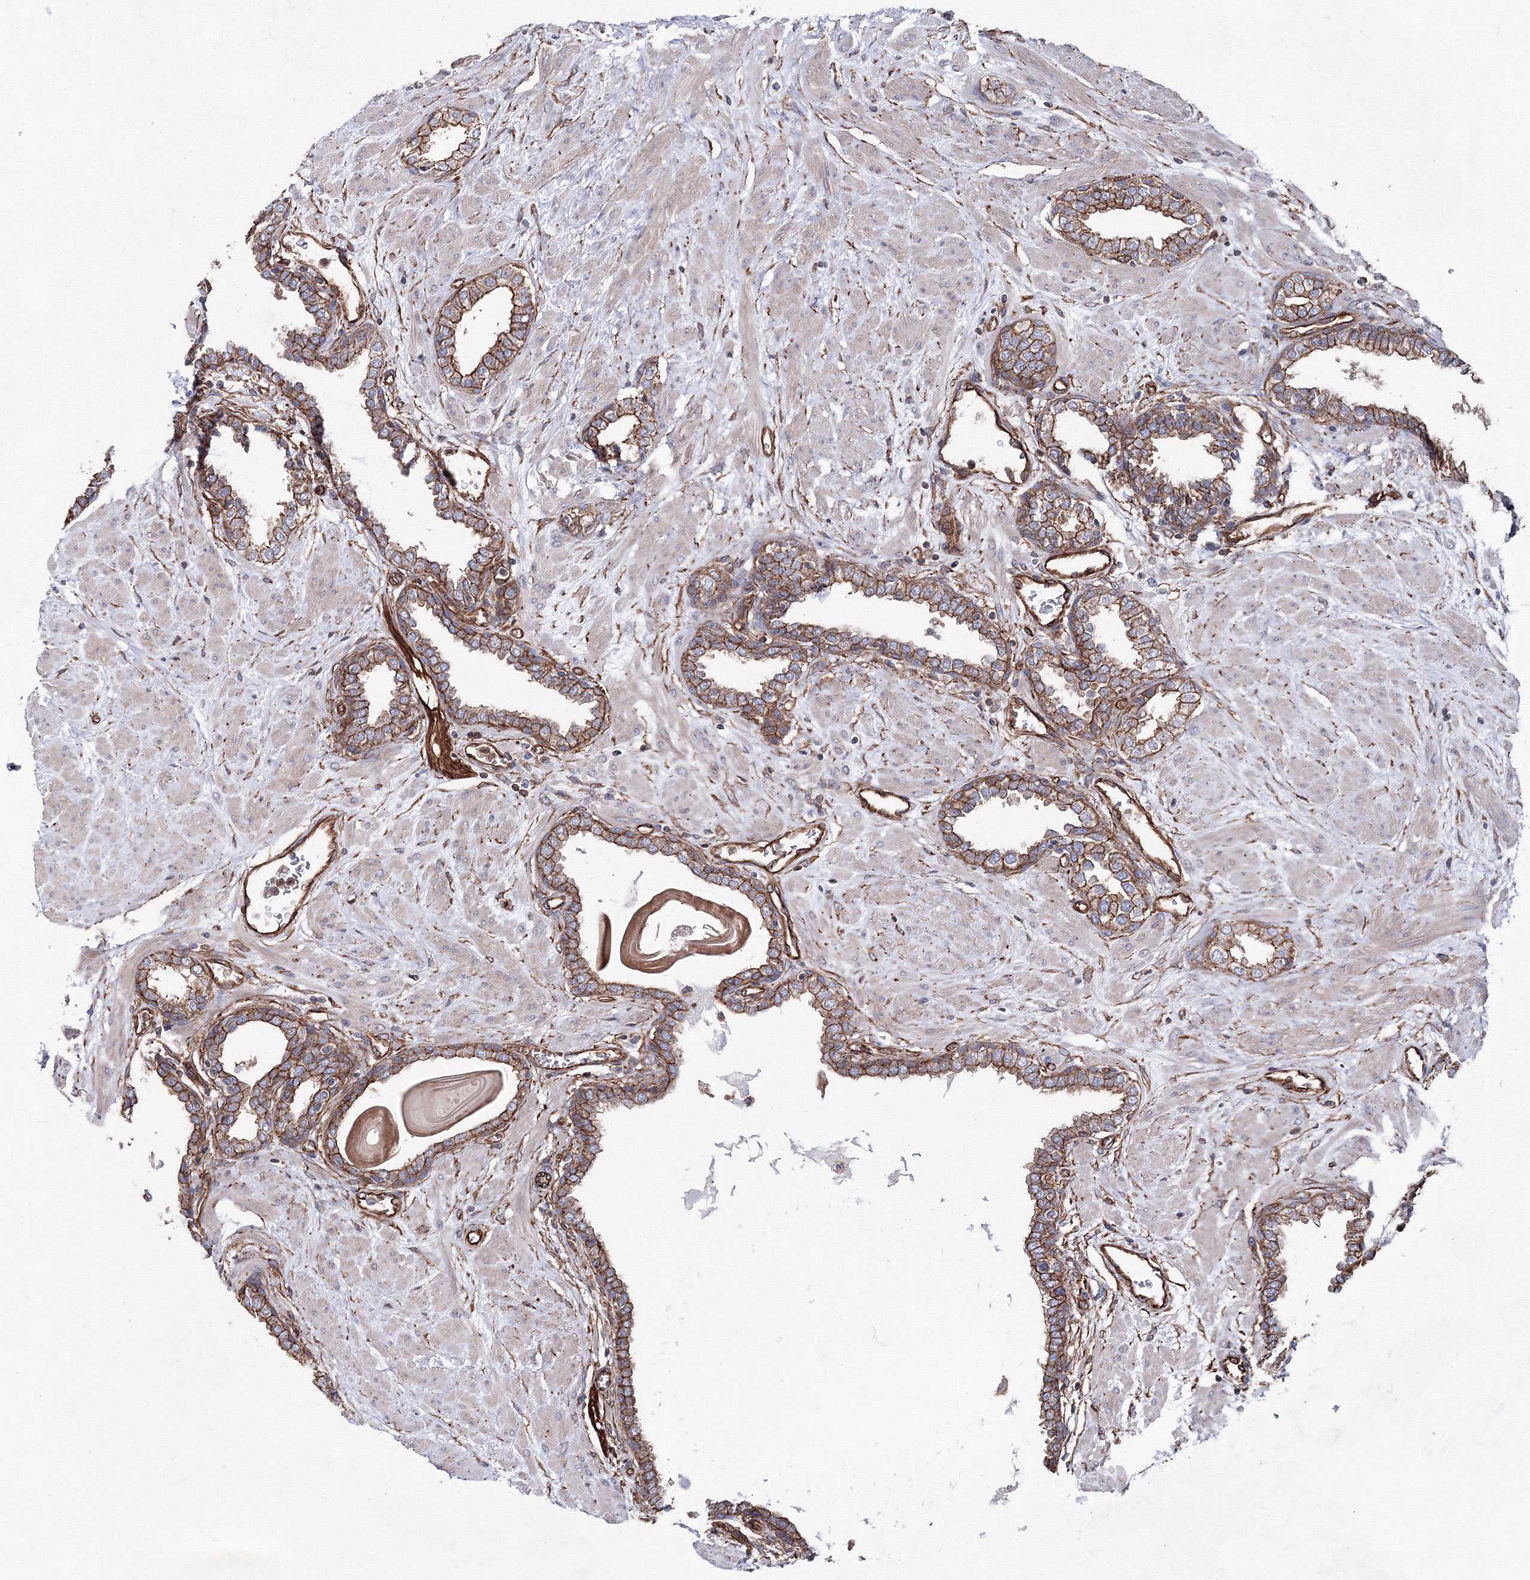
{"staining": {"intensity": "strong", "quantity": ">75%", "location": "cytoplasmic/membranous"}, "tissue": "prostate", "cell_type": "Glandular cells", "image_type": "normal", "snomed": [{"axis": "morphology", "description": "Normal tissue, NOS"}, {"axis": "topography", "description": "Prostate"}], "caption": "The photomicrograph shows staining of normal prostate, revealing strong cytoplasmic/membranous protein expression (brown color) within glandular cells. The staining was performed using DAB (3,3'-diaminobenzidine), with brown indicating positive protein expression. Nuclei are stained blue with hematoxylin.", "gene": "ANKRD37", "patient": {"sex": "male", "age": 51}}